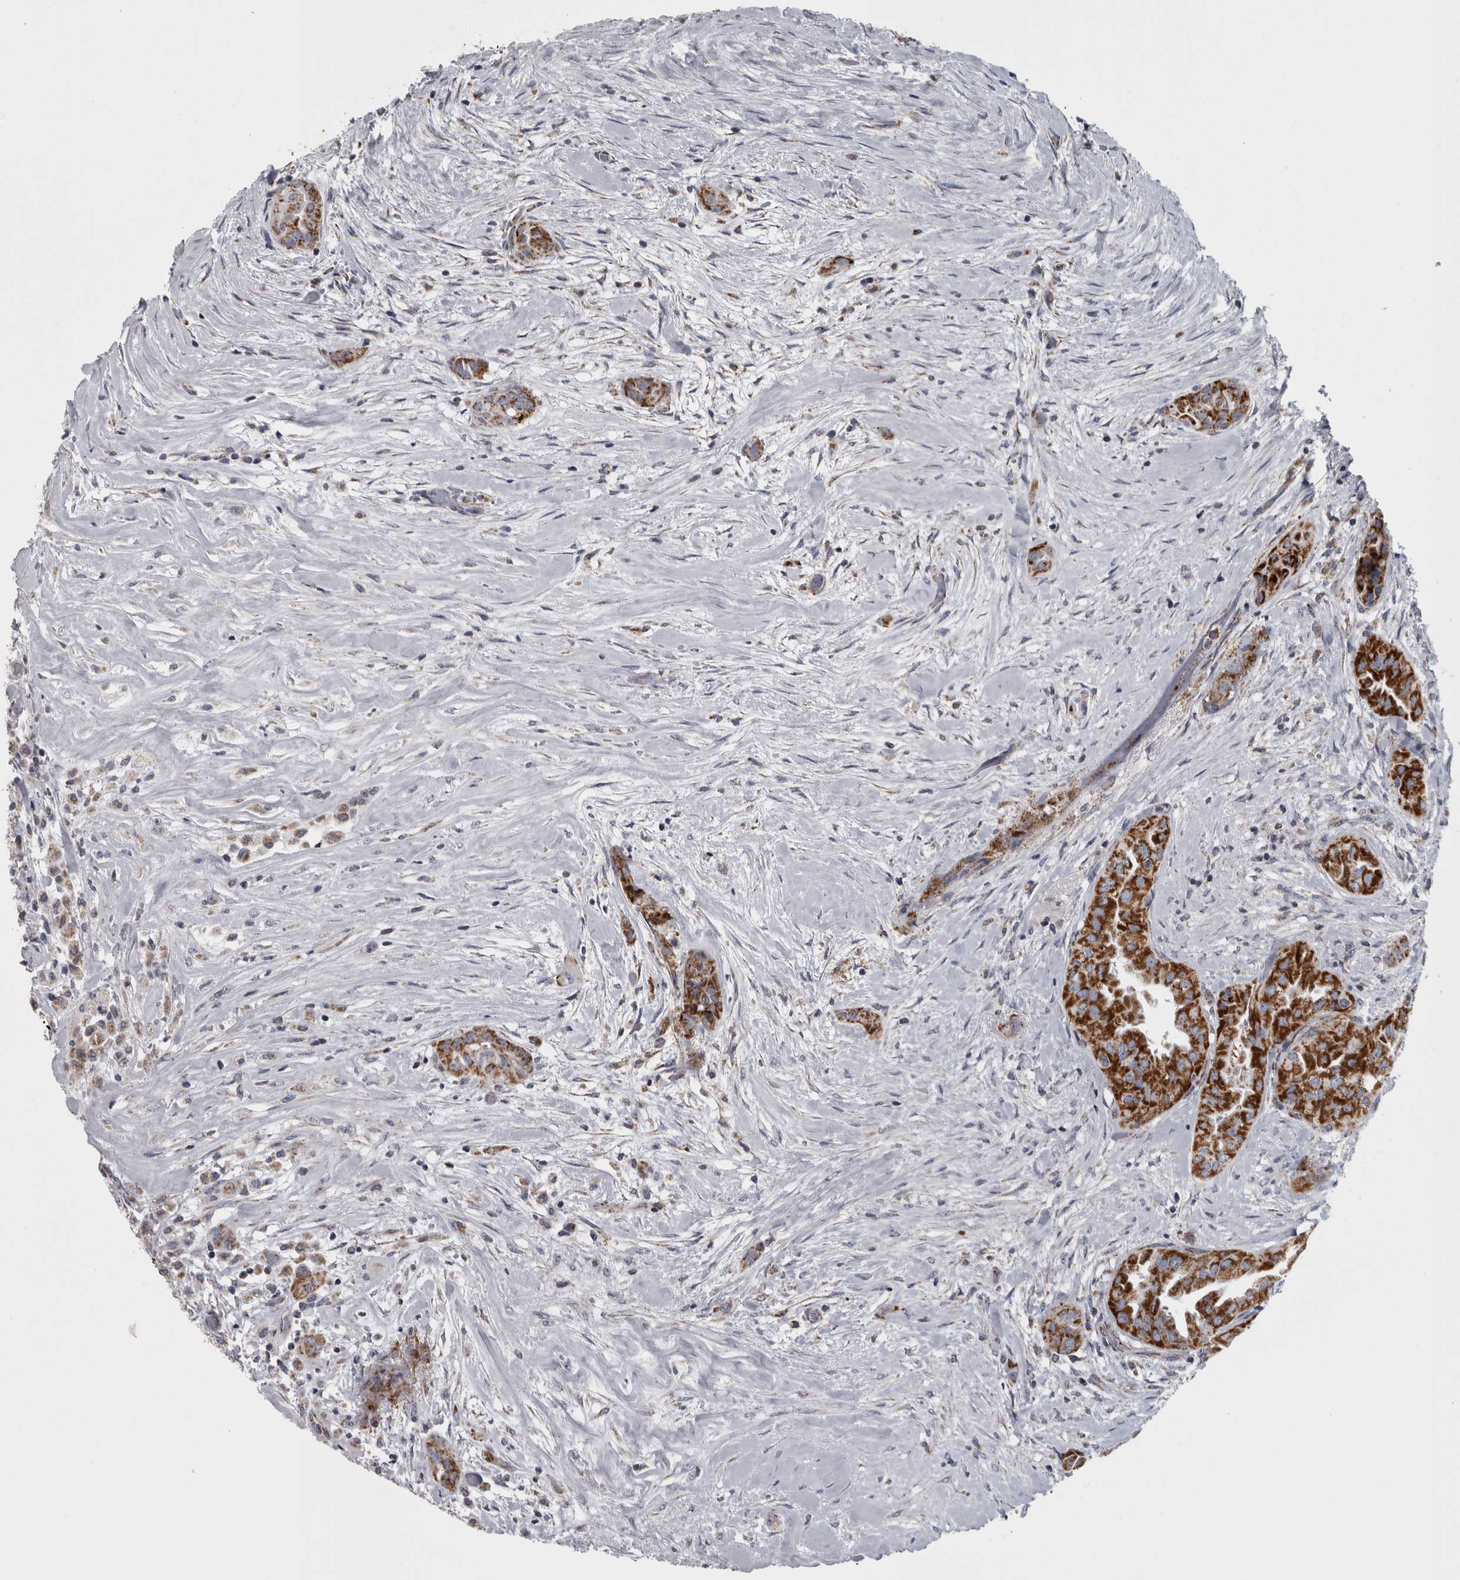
{"staining": {"intensity": "strong", "quantity": ">75%", "location": "cytoplasmic/membranous"}, "tissue": "thyroid cancer", "cell_type": "Tumor cells", "image_type": "cancer", "snomed": [{"axis": "morphology", "description": "Papillary adenocarcinoma, NOS"}, {"axis": "topography", "description": "Thyroid gland"}], "caption": "Thyroid cancer stained for a protein (brown) shows strong cytoplasmic/membranous positive positivity in approximately >75% of tumor cells.", "gene": "DBT", "patient": {"sex": "female", "age": 59}}